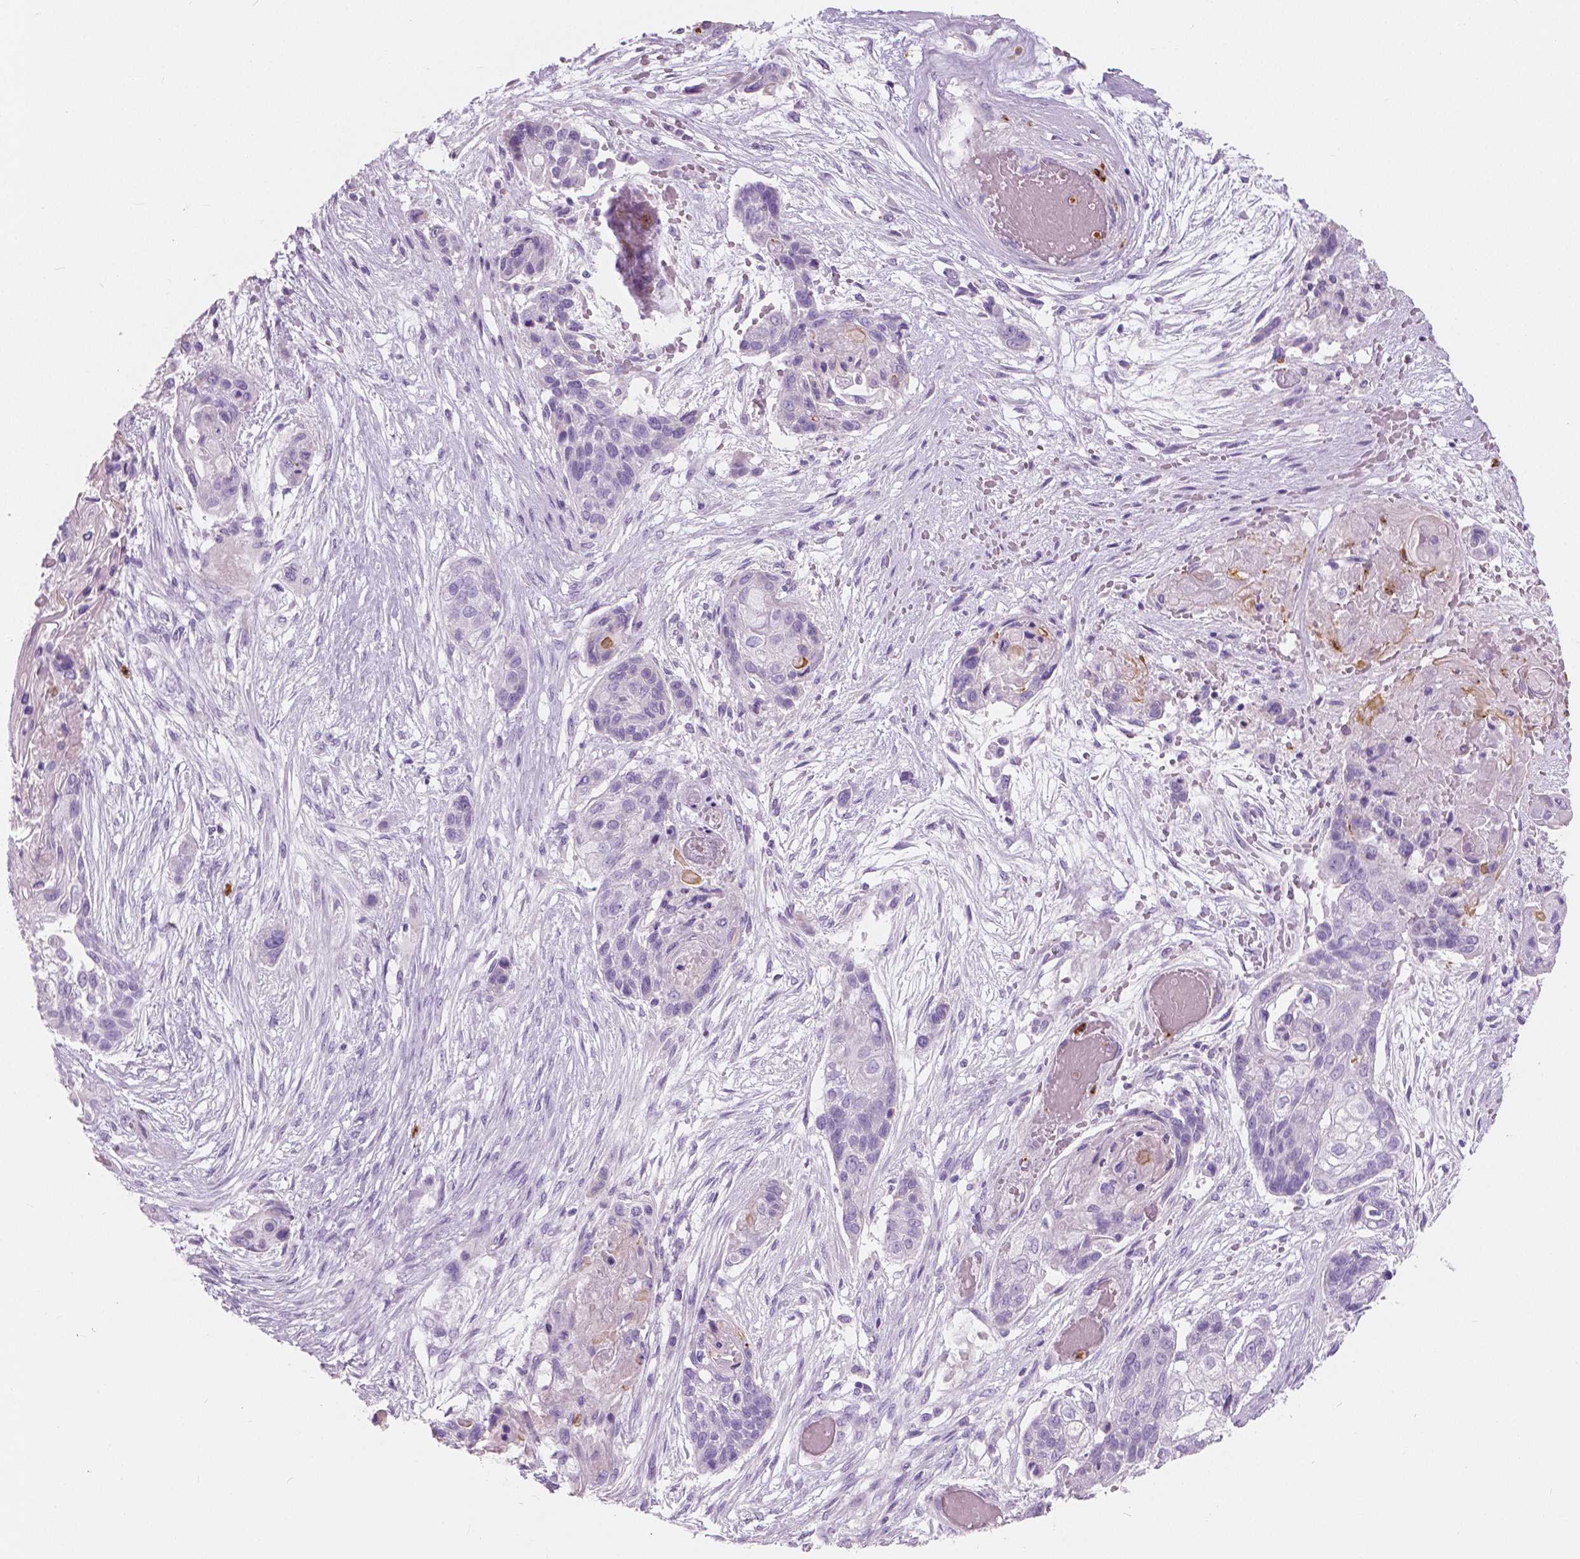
{"staining": {"intensity": "negative", "quantity": "none", "location": "none"}, "tissue": "lung cancer", "cell_type": "Tumor cells", "image_type": "cancer", "snomed": [{"axis": "morphology", "description": "Squamous cell carcinoma, NOS"}, {"axis": "topography", "description": "Lung"}], "caption": "This is an immunohistochemistry histopathology image of lung cancer. There is no positivity in tumor cells.", "gene": "CXCR2", "patient": {"sex": "male", "age": 69}}